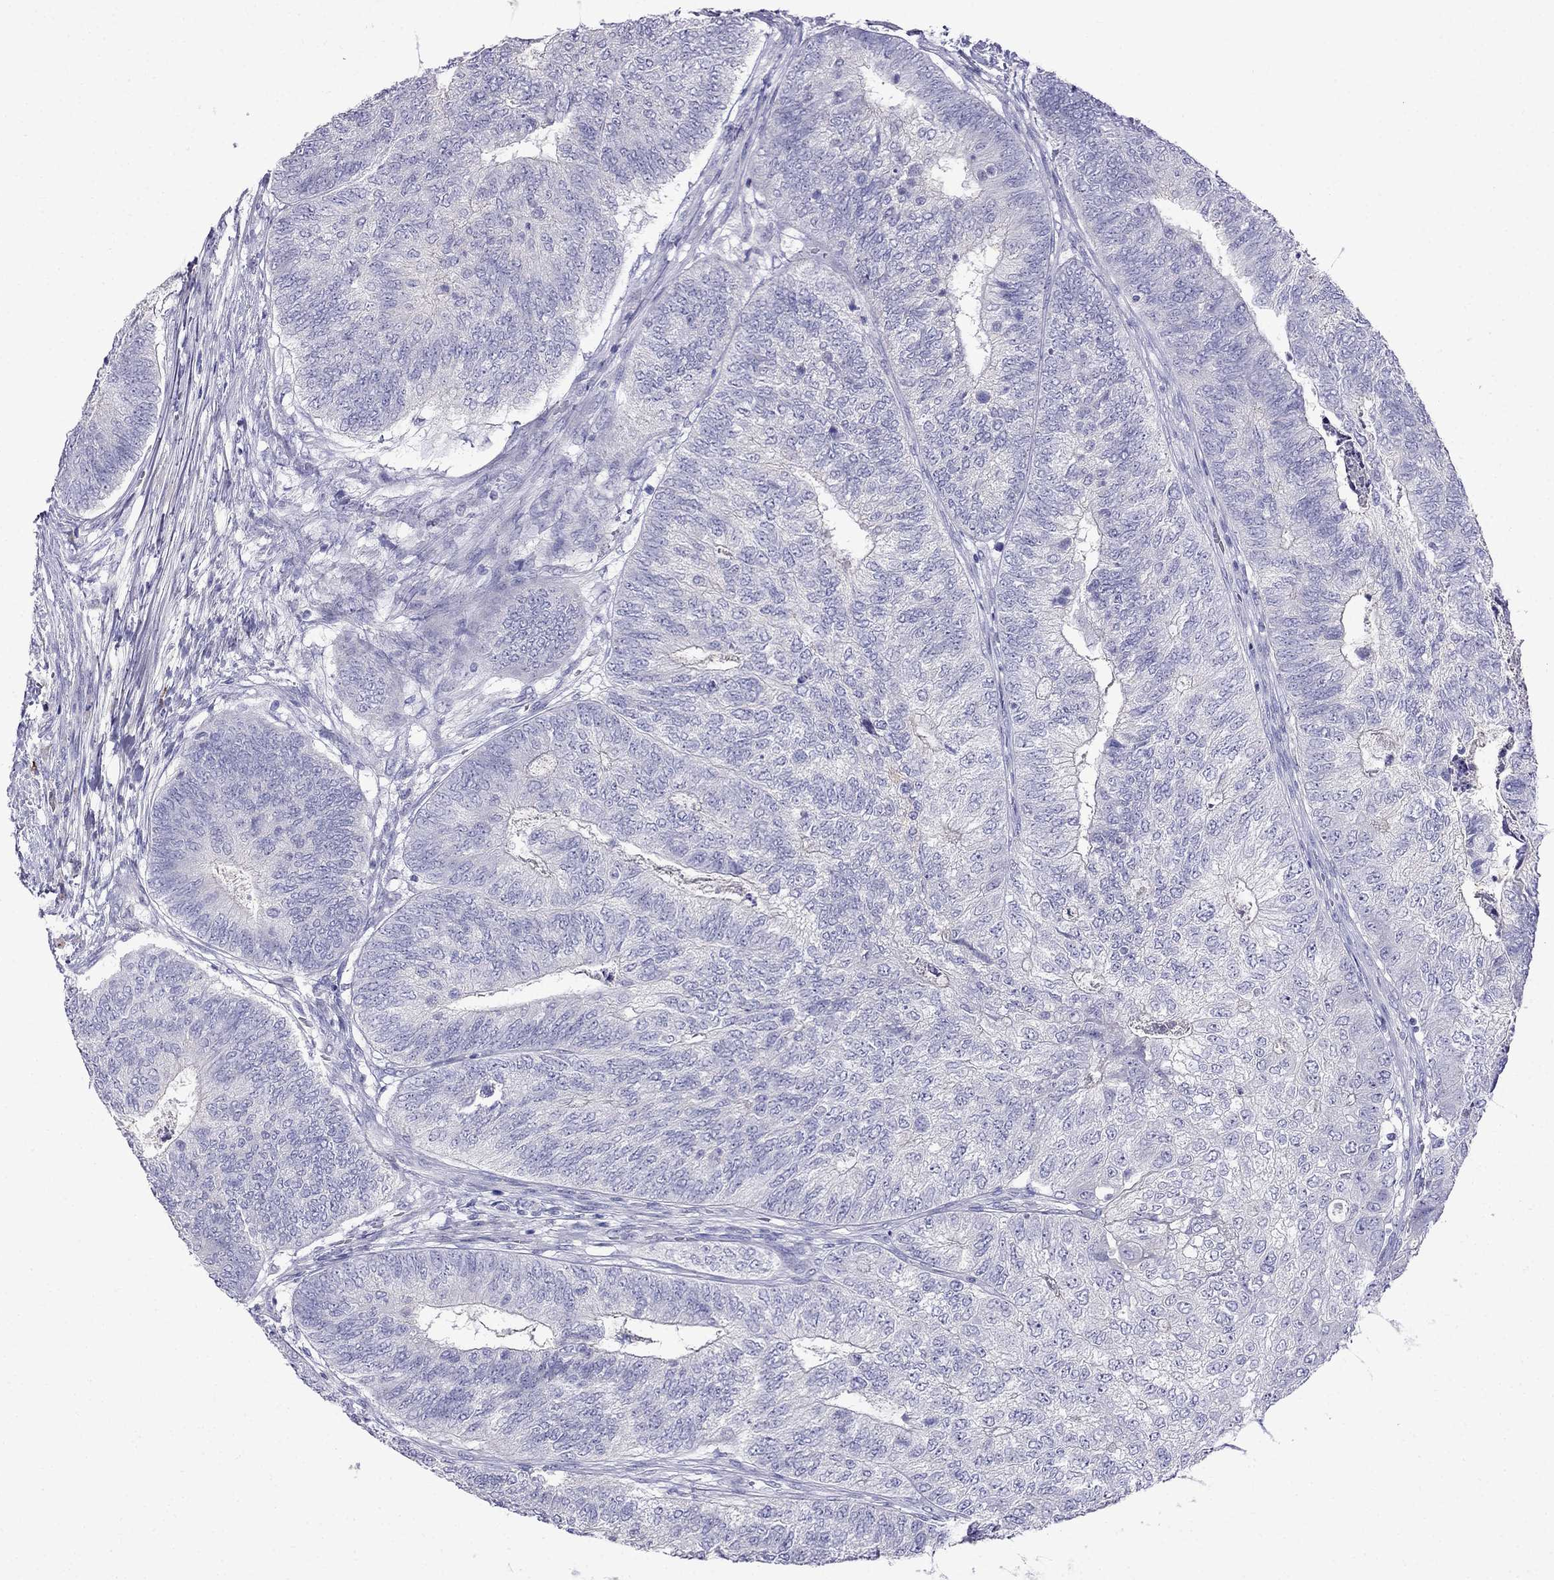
{"staining": {"intensity": "negative", "quantity": "none", "location": "none"}, "tissue": "colorectal cancer", "cell_type": "Tumor cells", "image_type": "cancer", "snomed": [{"axis": "morphology", "description": "Adenocarcinoma, NOS"}, {"axis": "topography", "description": "Colon"}], "caption": "Immunohistochemical staining of colorectal cancer (adenocarcinoma) shows no significant staining in tumor cells. Brightfield microscopy of immunohistochemistry (IHC) stained with DAB (brown) and hematoxylin (blue), captured at high magnification.", "gene": "PATE1", "patient": {"sex": "female", "age": 67}}